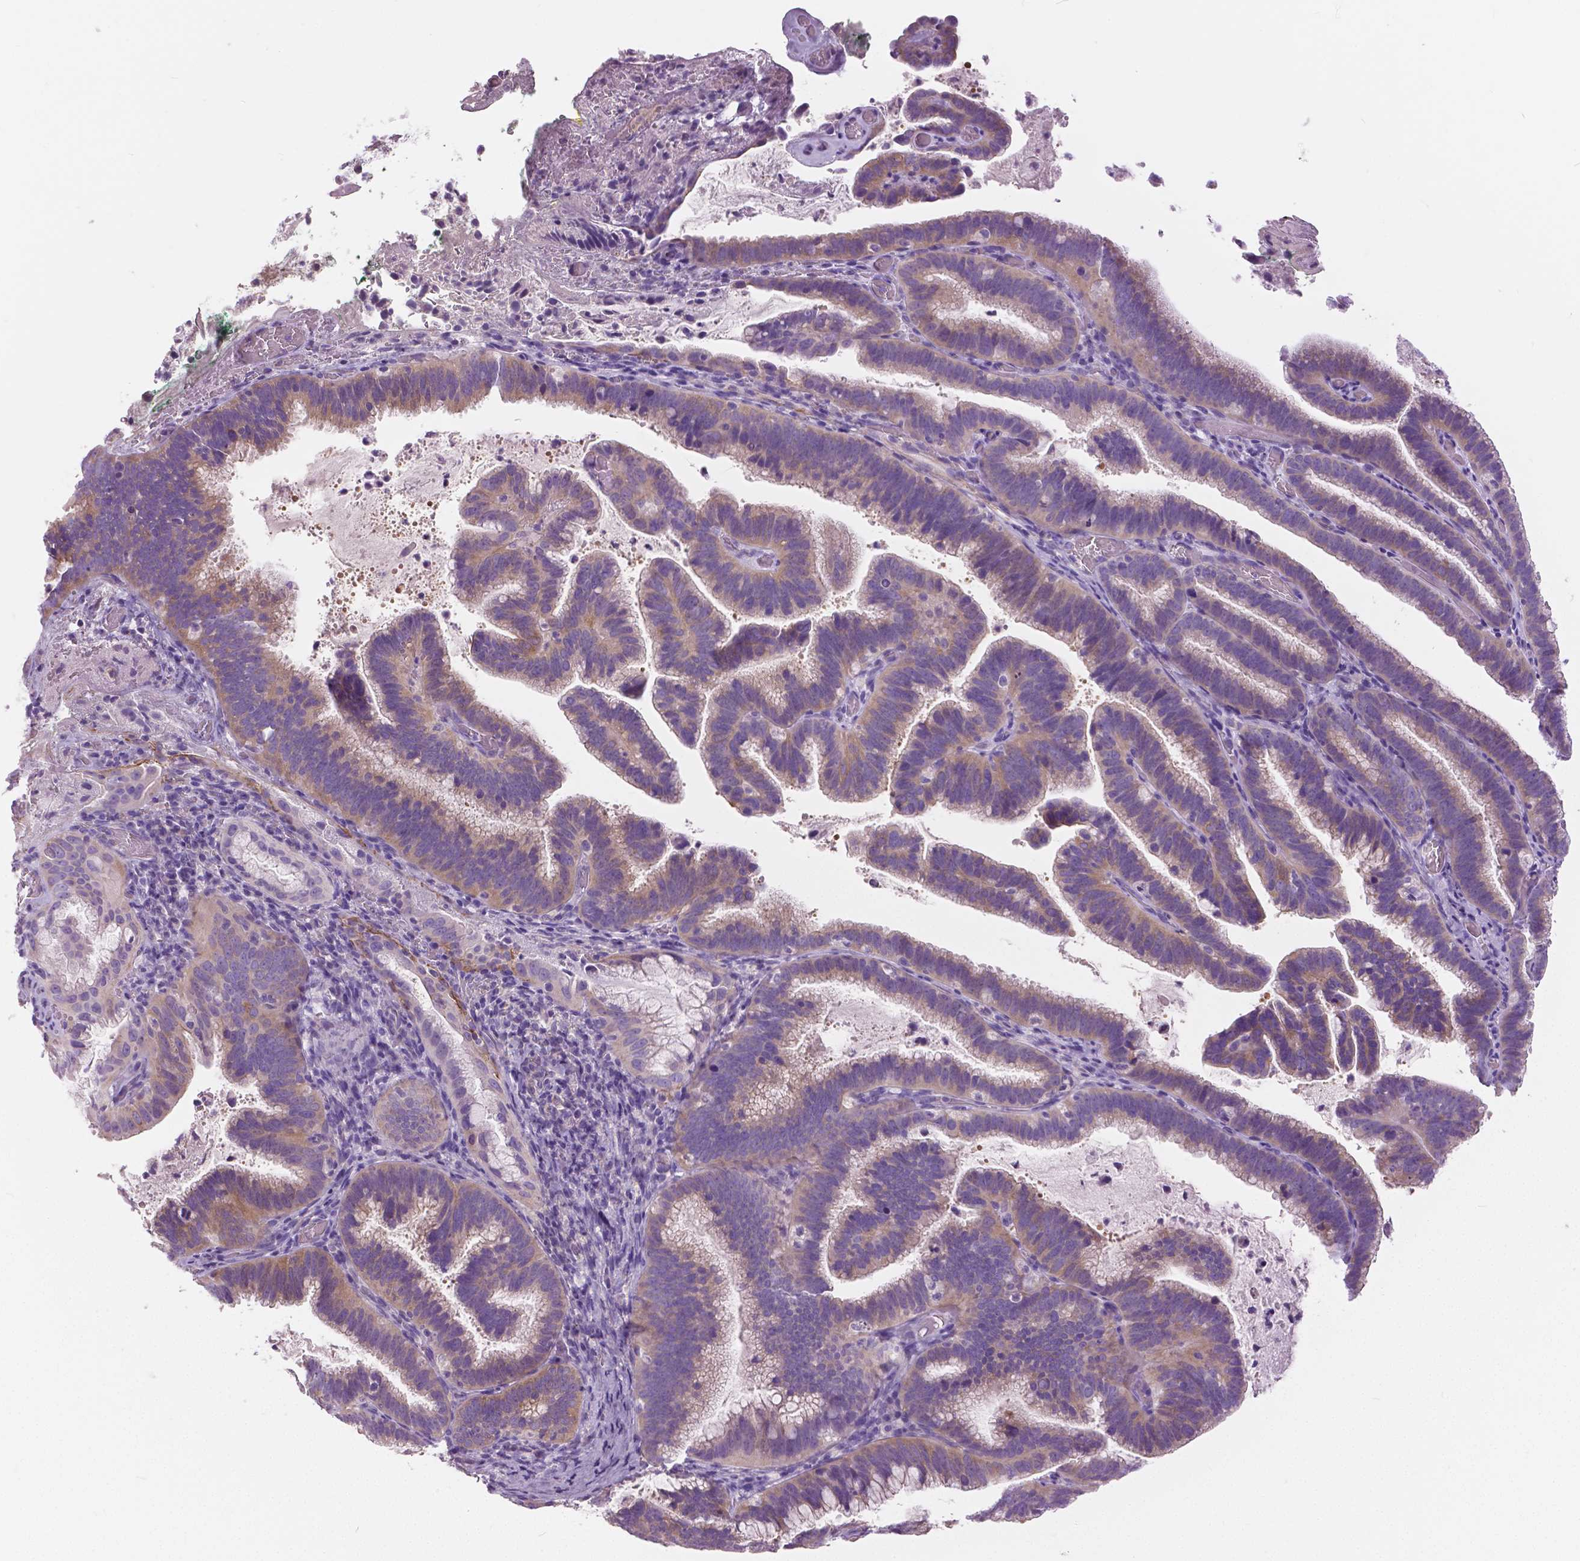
{"staining": {"intensity": "weak", "quantity": "25%-75%", "location": "cytoplasmic/membranous"}, "tissue": "cervical cancer", "cell_type": "Tumor cells", "image_type": "cancer", "snomed": [{"axis": "morphology", "description": "Adenocarcinoma, NOS"}, {"axis": "topography", "description": "Cervix"}], "caption": "Cervical adenocarcinoma stained for a protein displays weak cytoplasmic/membranous positivity in tumor cells.", "gene": "SERPINI1", "patient": {"sex": "female", "age": 61}}